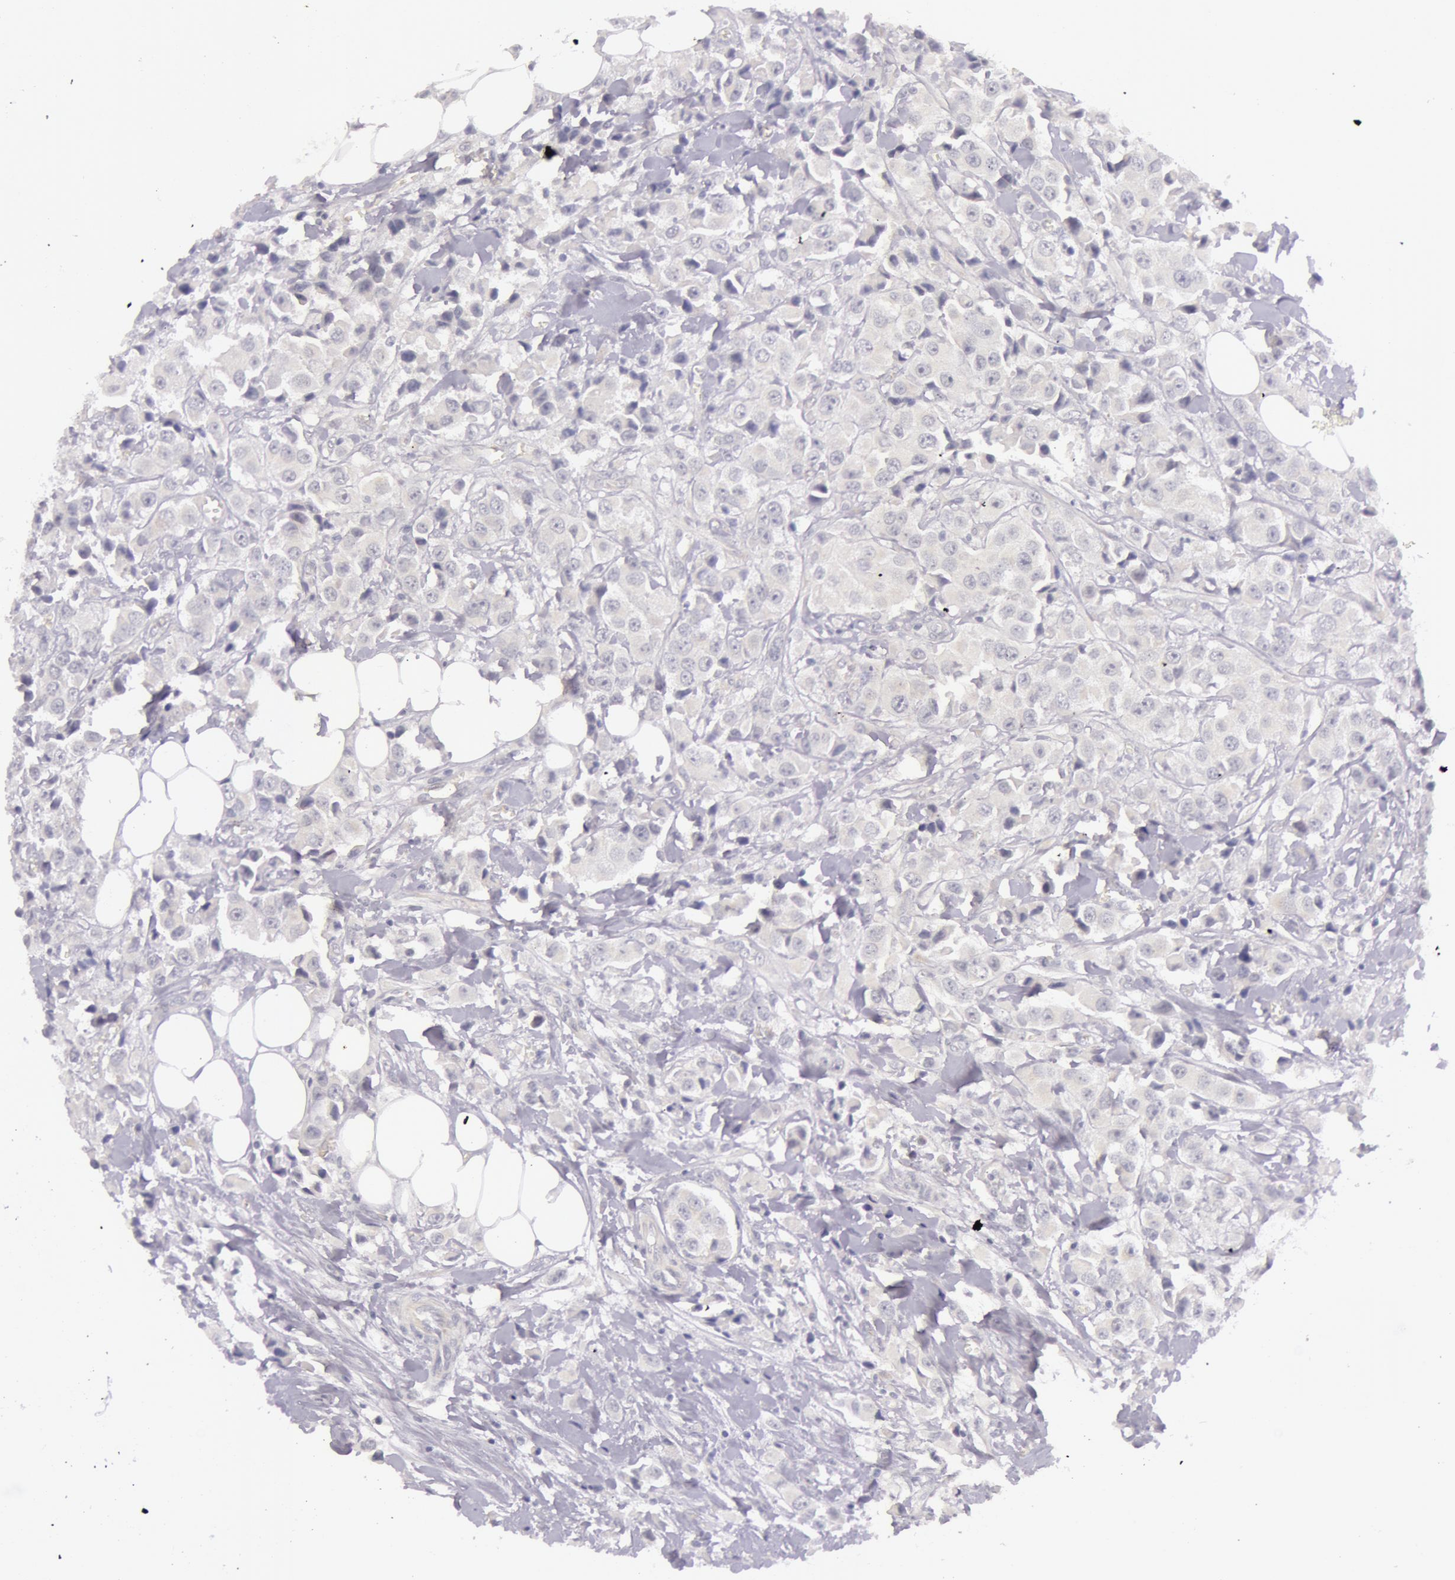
{"staining": {"intensity": "negative", "quantity": "none", "location": "none"}, "tissue": "breast cancer", "cell_type": "Tumor cells", "image_type": "cancer", "snomed": [{"axis": "morphology", "description": "Duct carcinoma"}, {"axis": "topography", "description": "Breast"}], "caption": "Breast invasive ductal carcinoma was stained to show a protein in brown. There is no significant staining in tumor cells.", "gene": "RBMY1F", "patient": {"sex": "female", "age": 58}}